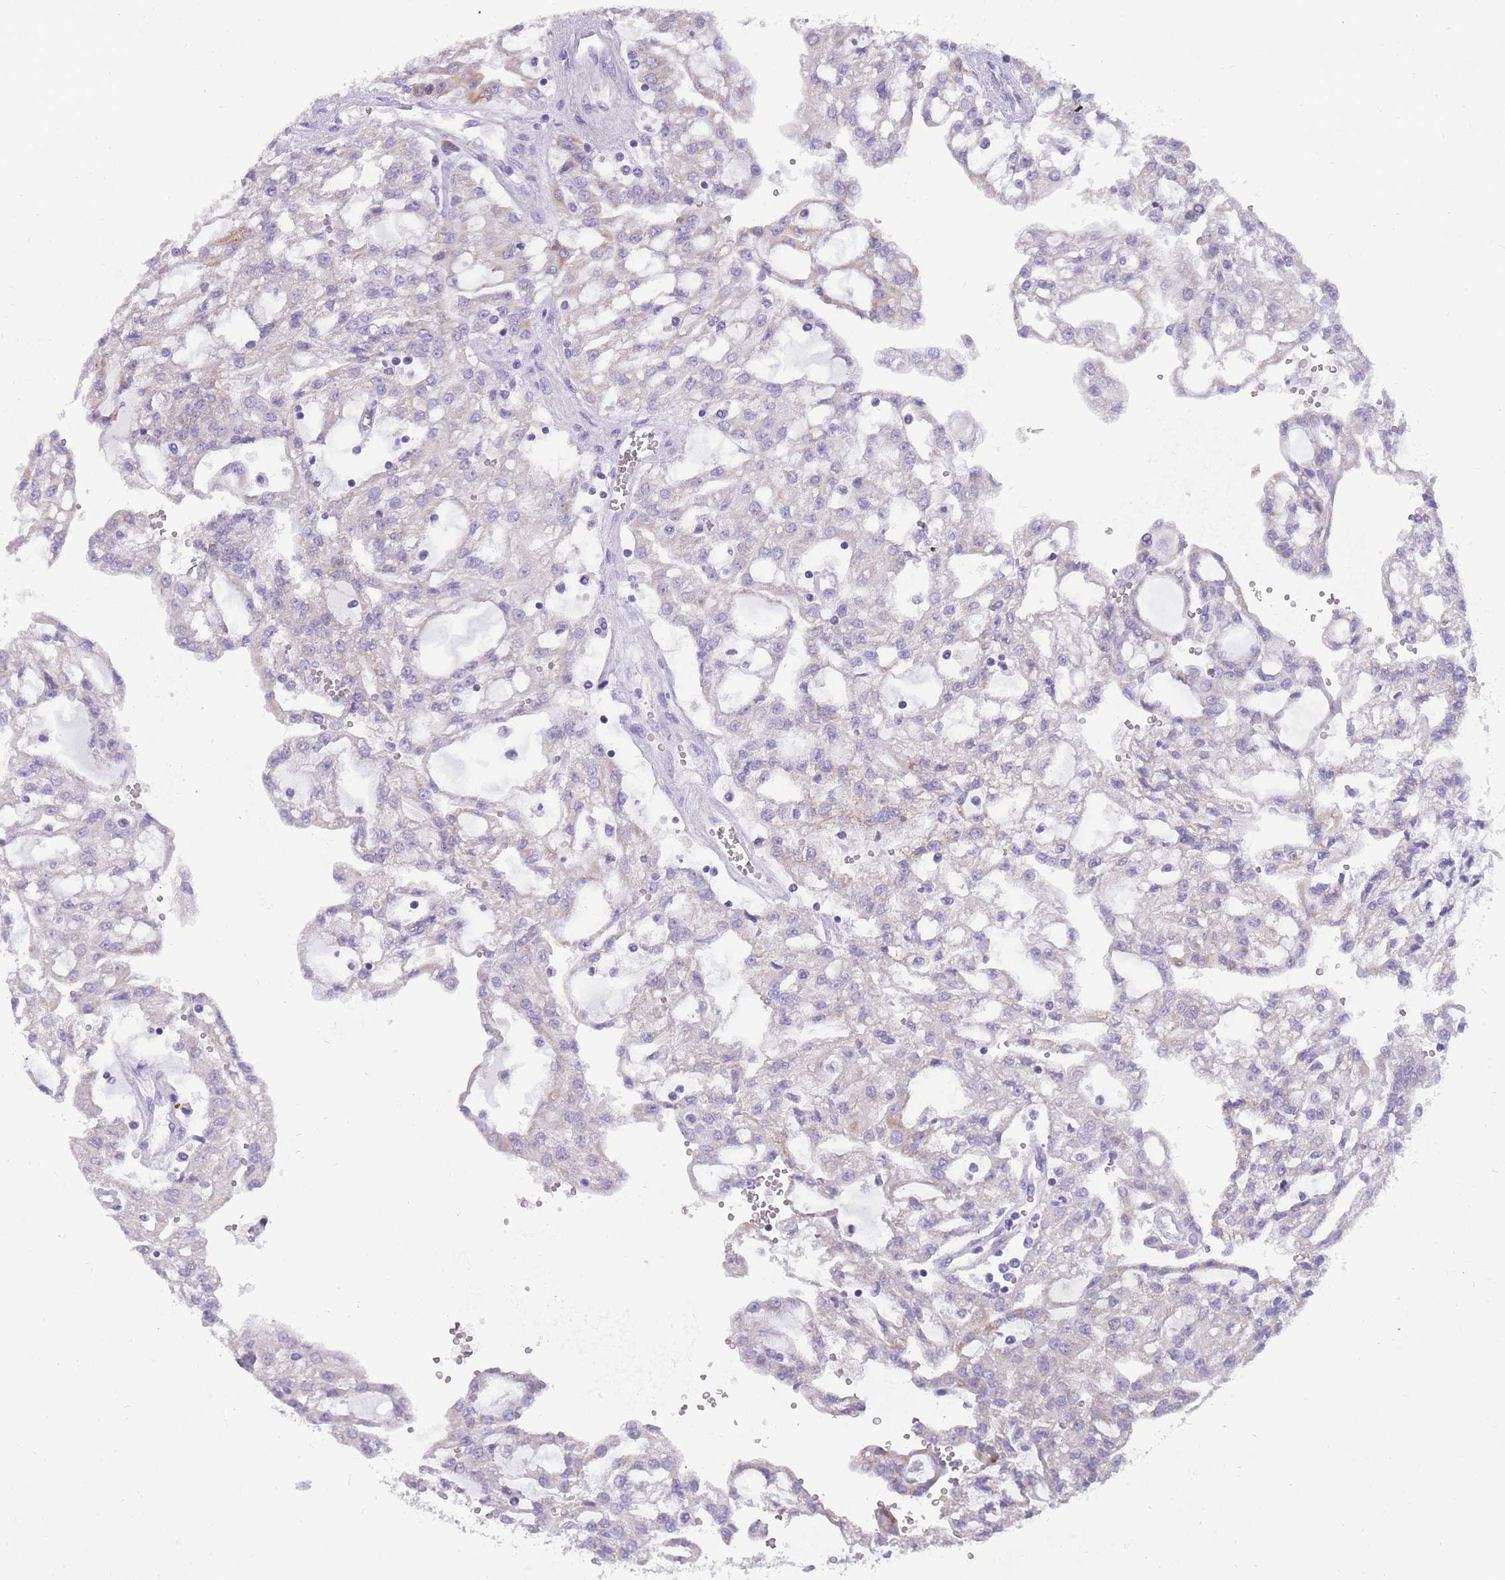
{"staining": {"intensity": "negative", "quantity": "none", "location": "none"}, "tissue": "renal cancer", "cell_type": "Tumor cells", "image_type": "cancer", "snomed": [{"axis": "morphology", "description": "Adenocarcinoma, NOS"}, {"axis": "topography", "description": "Kidney"}], "caption": "IHC image of renal cancer (adenocarcinoma) stained for a protein (brown), which exhibits no positivity in tumor cells.", "gene": "INTS2", "patient": {"sex": "male", "age": 63}}